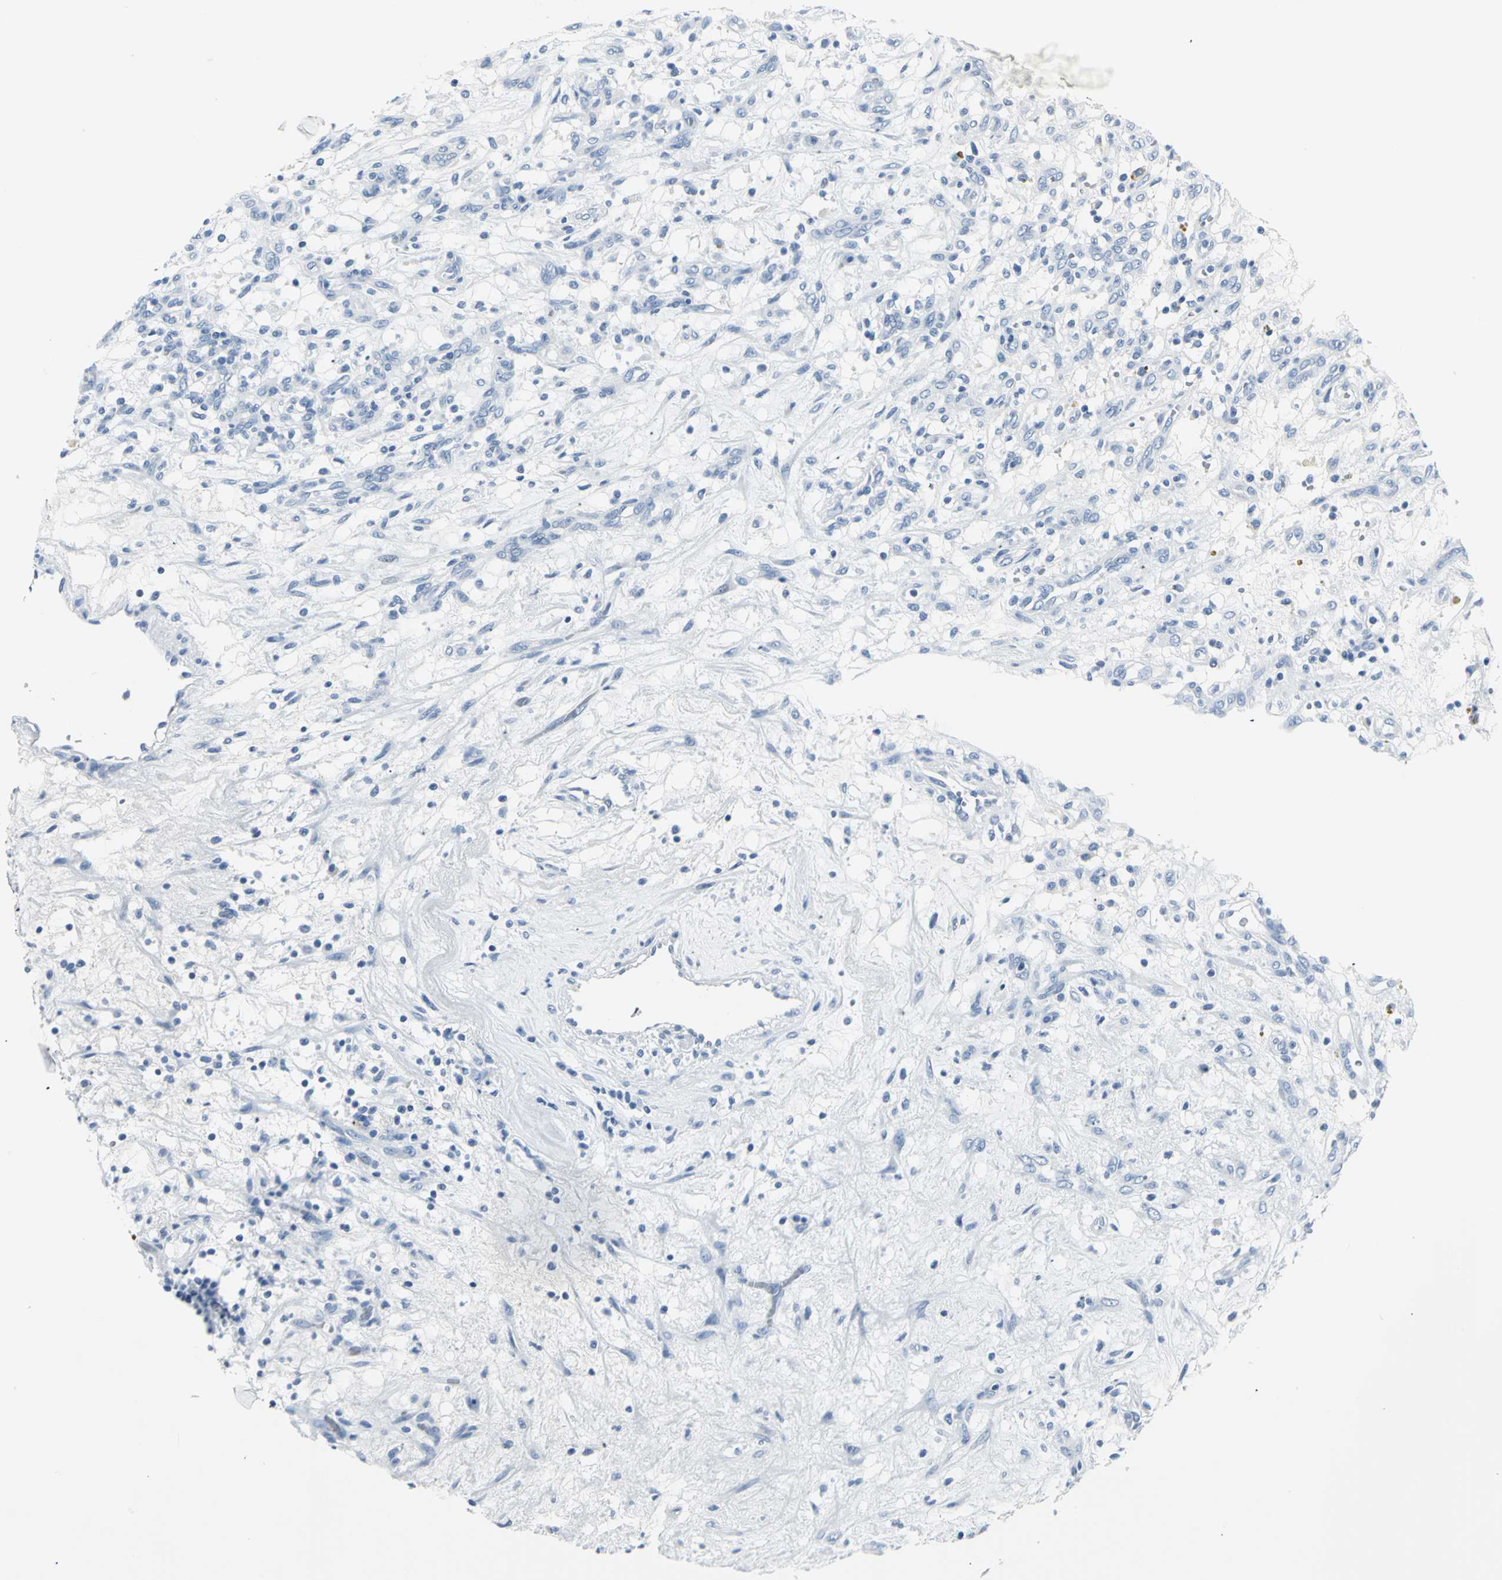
{"staining": {"intensity": "negative", "quantity": "none", "location": "none"}, "tissue": "renal cancer", "cell_type": "Tumor cells", "image_type": "cancer", "snomed": [{"axis": "morphology", "description": "Adenocarcinoma, NOS"}, {"axis": "topography", "description": "Kidney"}], "caption": "The photomicrograph displays no staining of tumor cells in renal cancer. (DAB immunohistochemistry with hematoxylin counter stain).", "gene": "RIPOR1", "patient": {"sex": "female", "age": 57}}